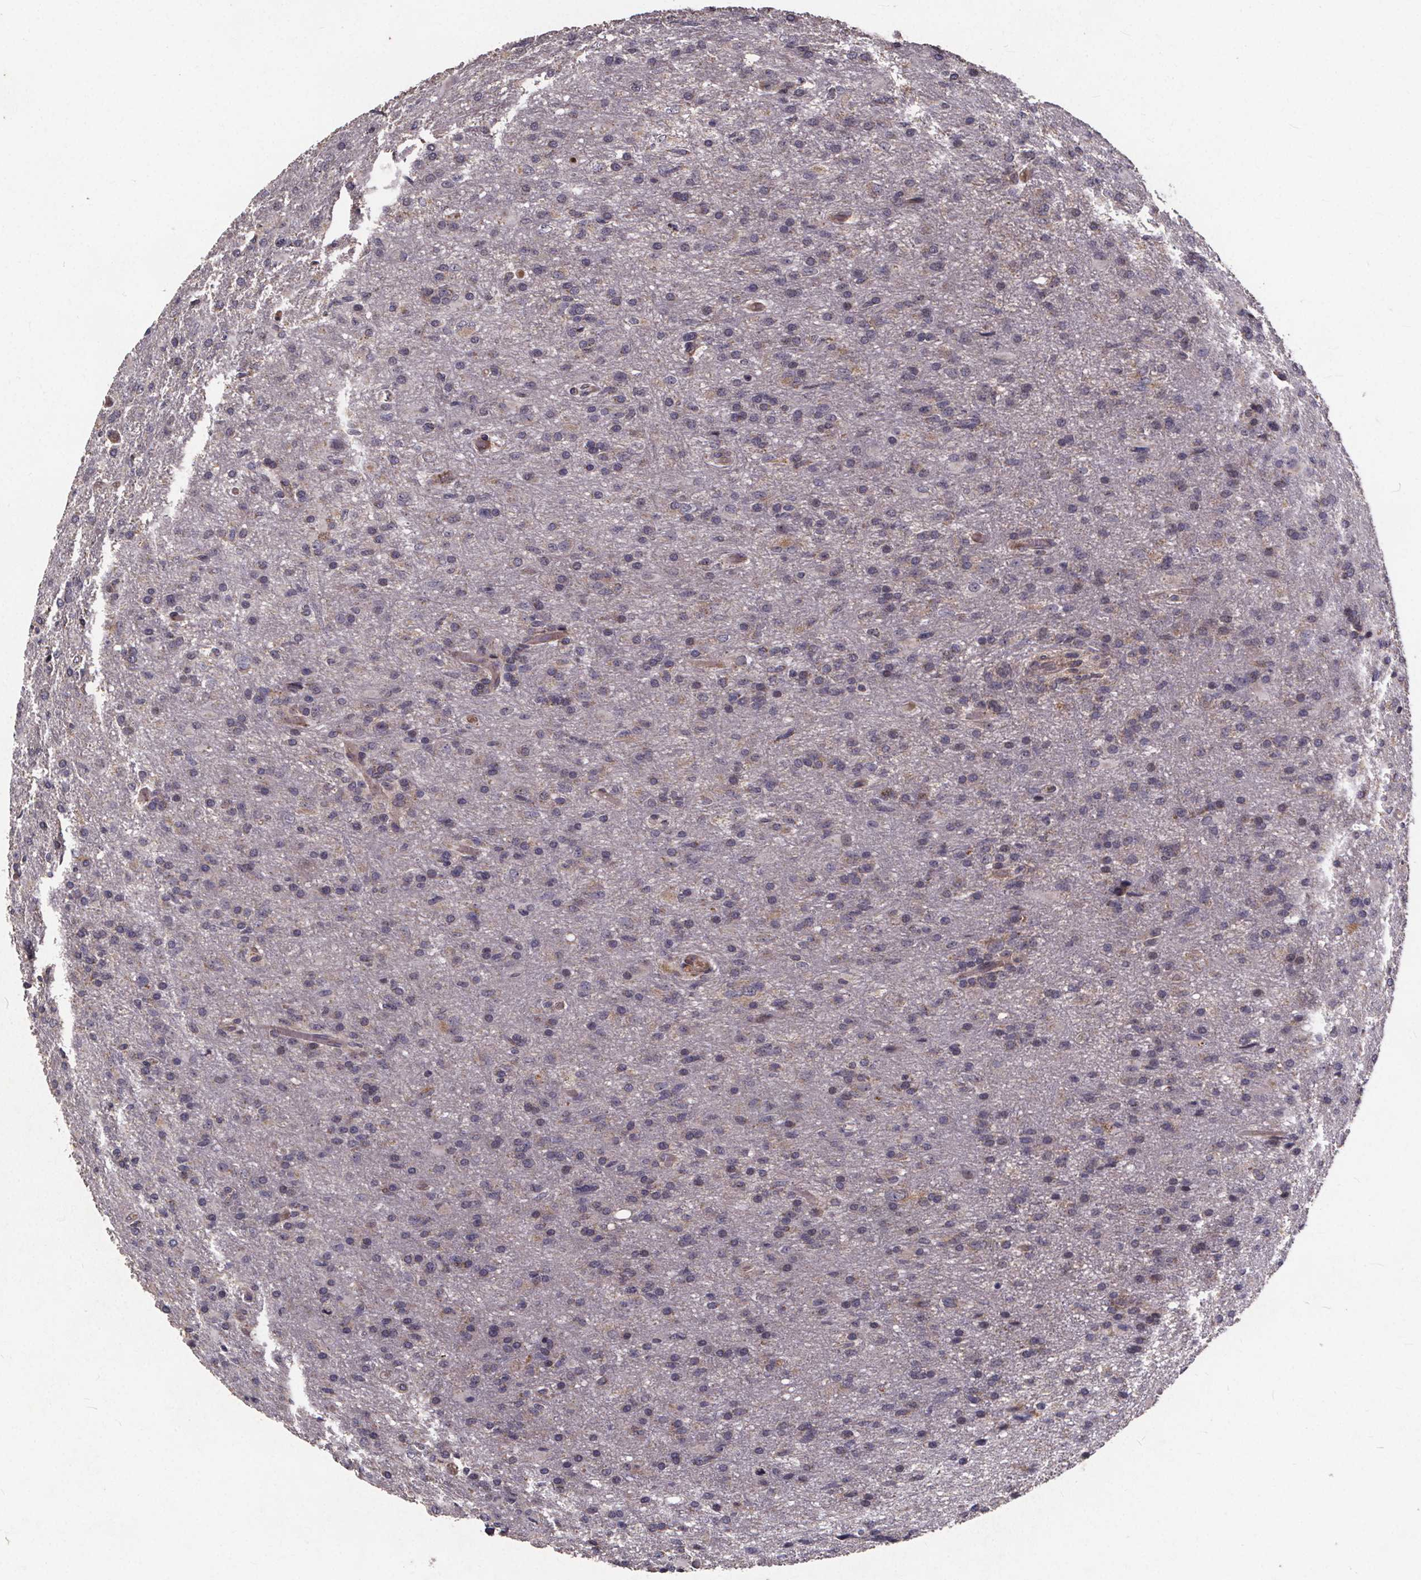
{"staining": {"intensity": "negative", "quantity": "none", "location": "none"}, "tissue": "glioma", "cell_type": "Tumor cells", "image_type": "cancer", "snomed": [{"axis": "morphology", "description": "Glioma, malignant, High grade"}, {"axis": "topography", "description": "Brain"}], "caption": "Photomicrograph shows no significant protein expression in tumor cells of malignant glioma (high-grade).", "gene": "YME1L1", "patient": {"sex": "male", "age": 68}}